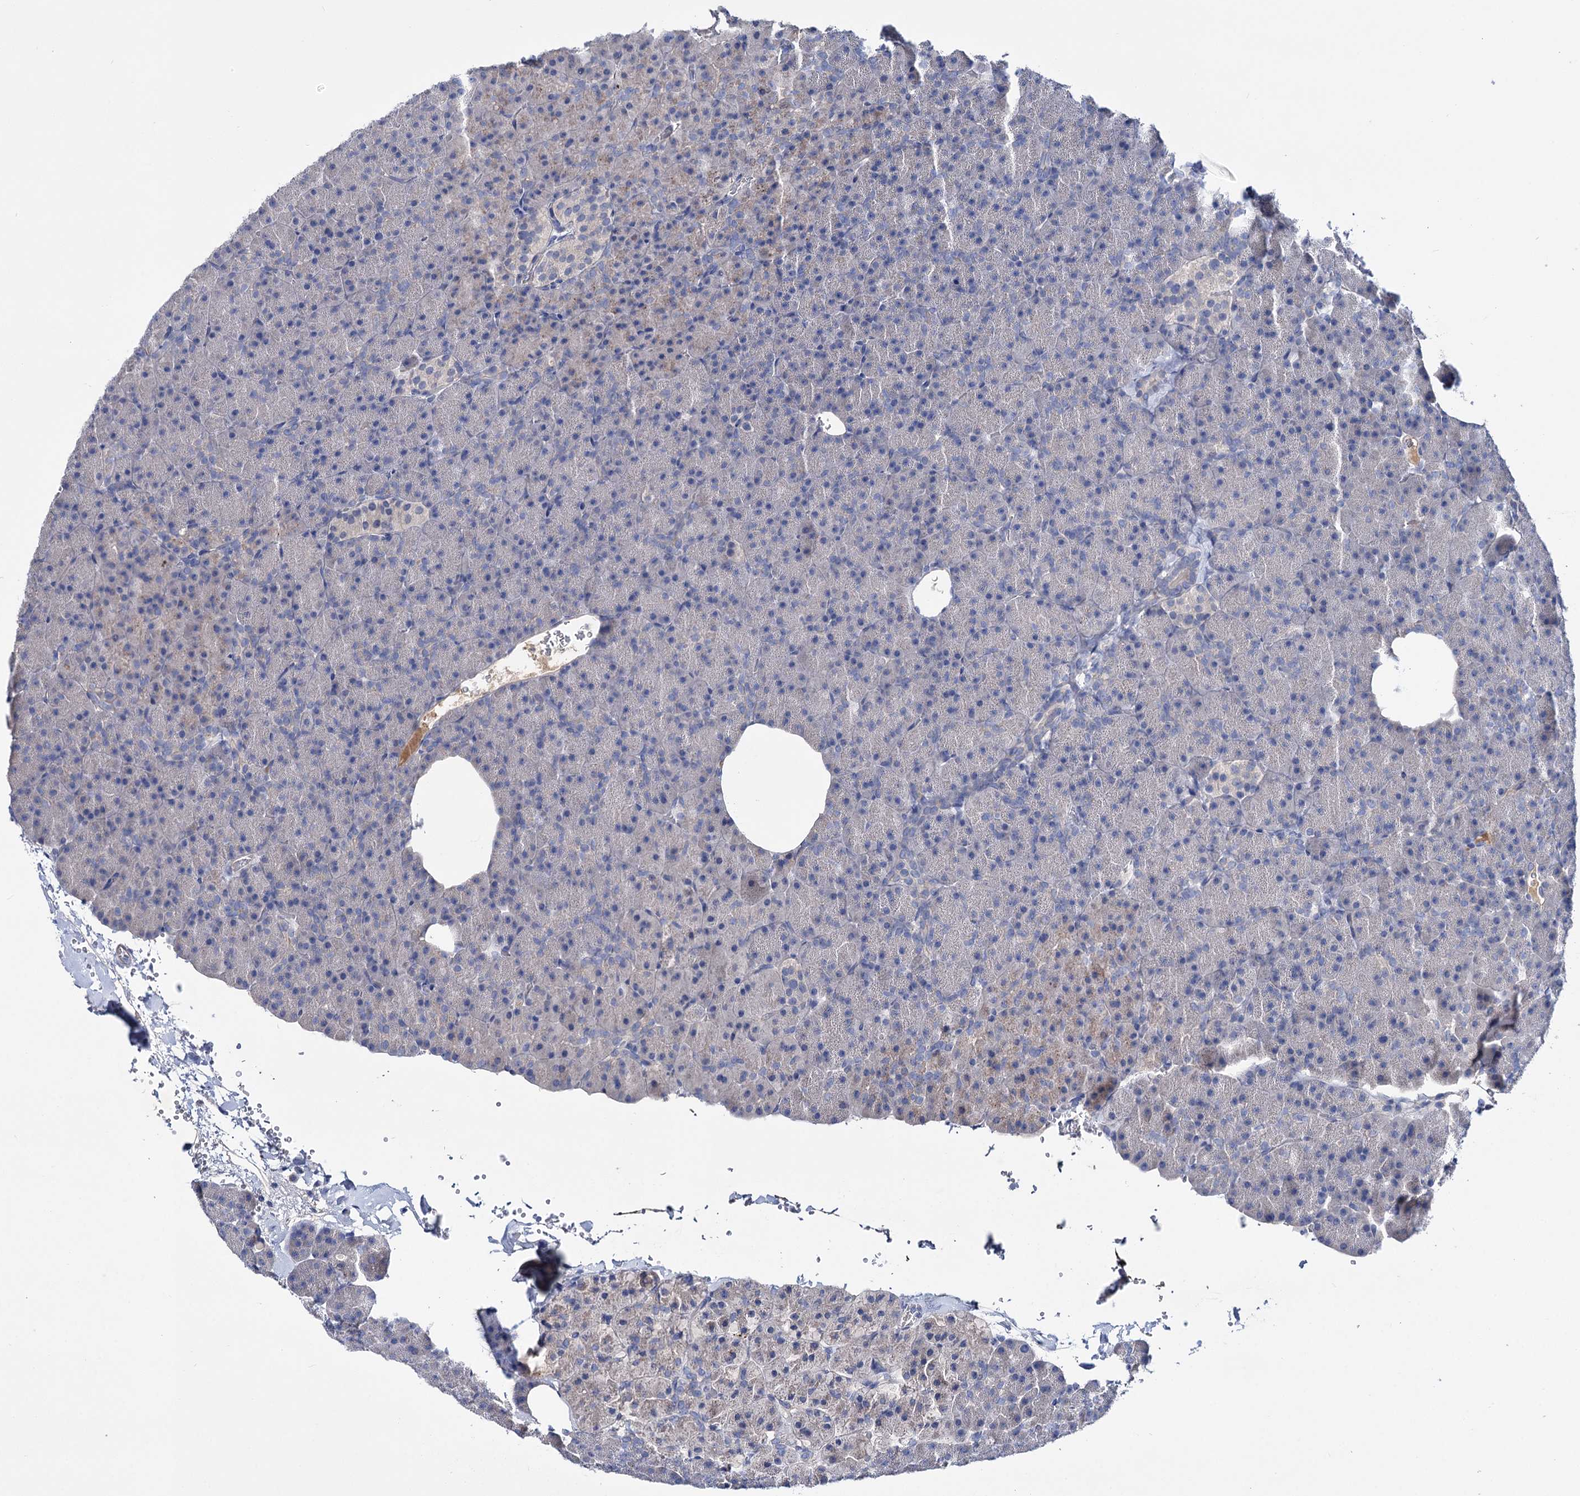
{"staining": {"intensity": "weak", "quantity": "<25%", "location": "cytoplasmic/membranous"}, "tissue": "pancreas", "cell_type": "Exocrine glandular cells", "image_type": "normal", "snomed": [{"axis": "morphology", "description": "Normal tissue, NOS"}, {"axis": "morphology", "description": "Carcinoid, malignant, NOS"}, {"axis": "topography", "description": "Pancreas"}], "caption": "This is a image of immunohistochemistry (IHC) staining of unremarkable pancreas, which shows no positivity in exocrine glandular cells.", "gene": "PPP1R32", "patient": {"sex": "female", "age": 35}}